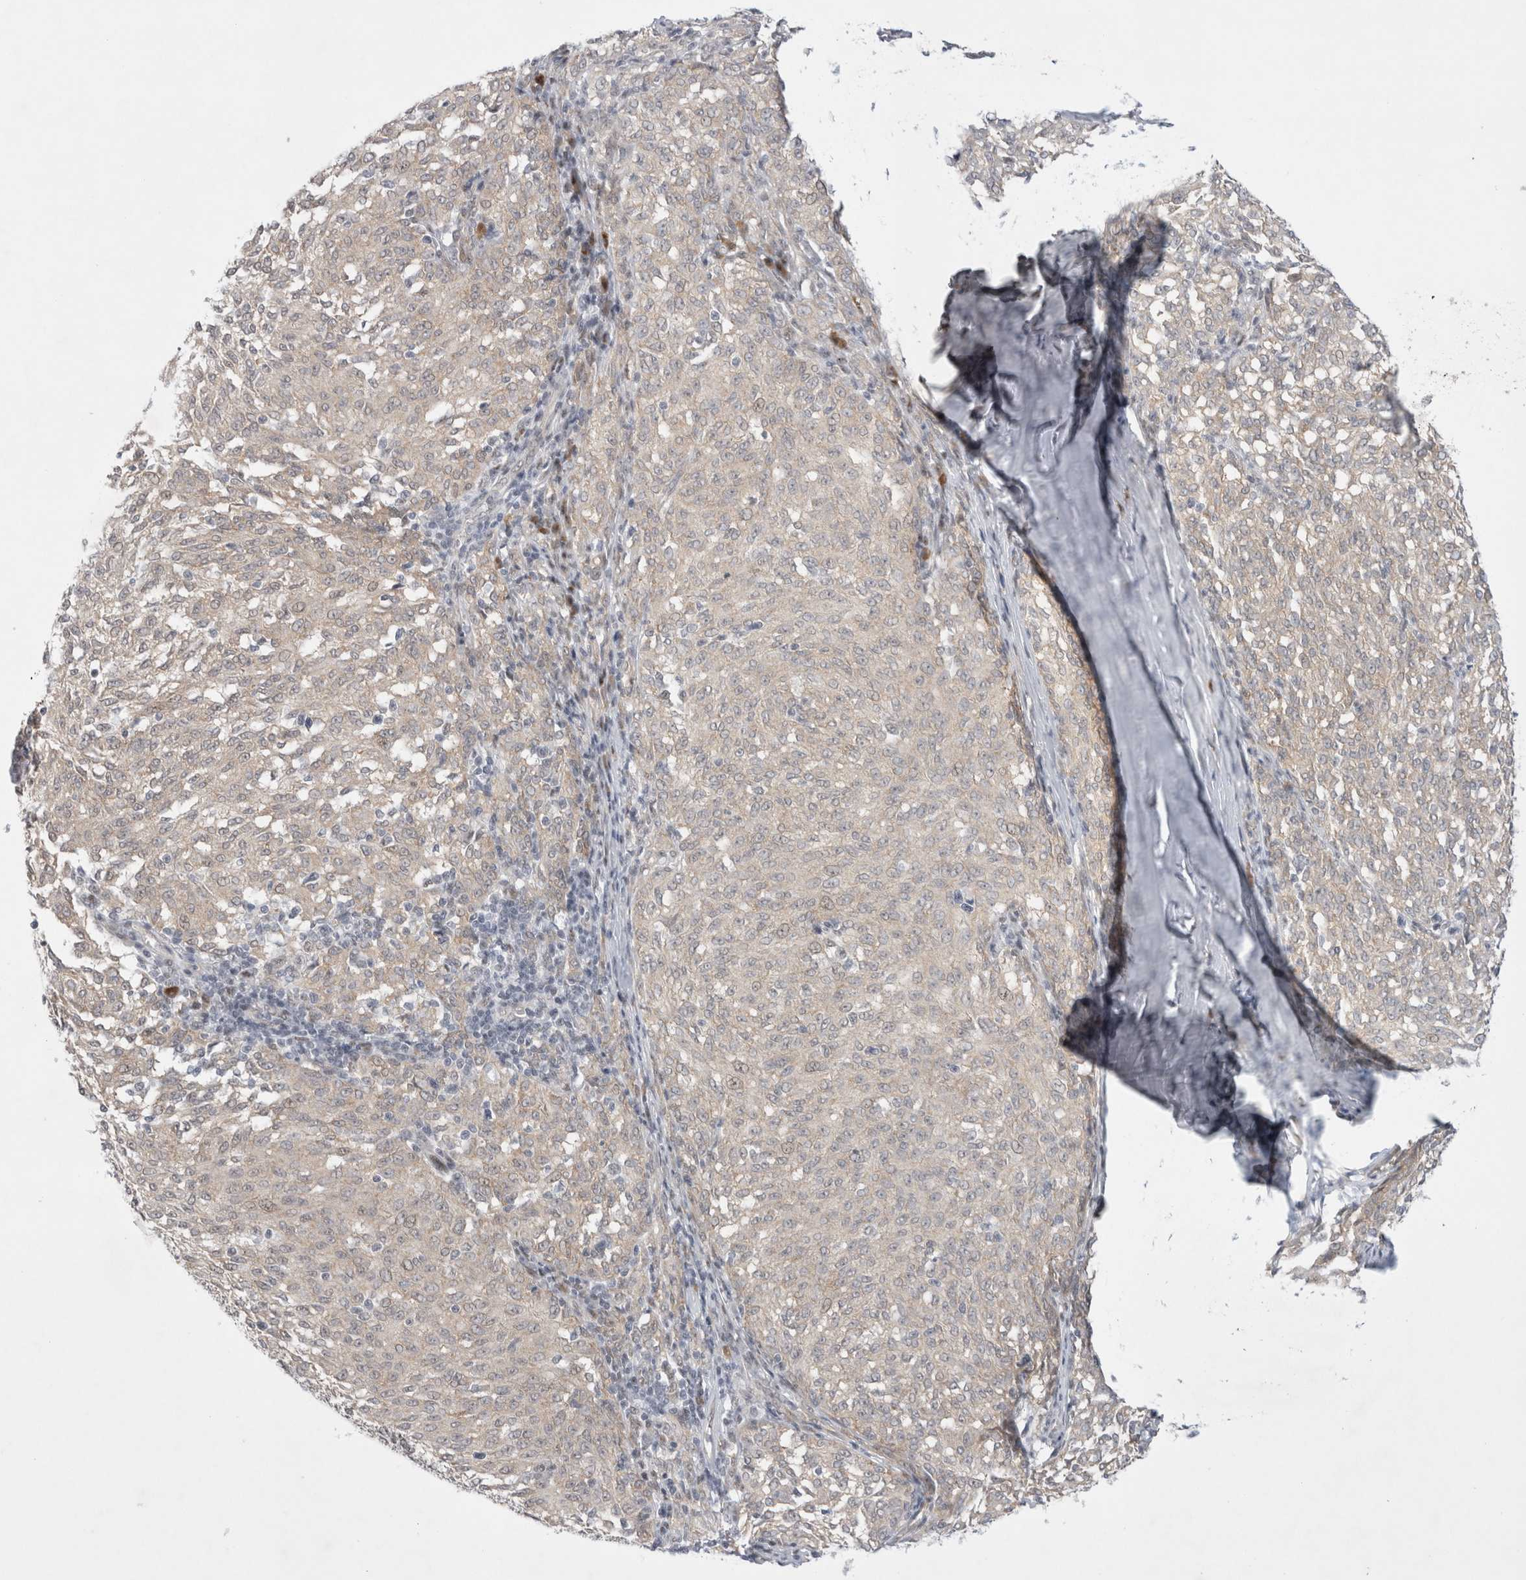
{"staining": {"intensity": "negative", "quantity": "none", "location": "none"}, "tissue": "melanoma", "cell_type": "Tumor cells", "image_type": "cancer", "snomed": [{"axis": "morphology", "description": "Malignant melanoma, NOS"}, {"axis": "topography", "description": "Skin"}], "caption": "An immunohistochemistry (IHC) photomicrograph of melanoma is shown. There is no staining in tumor cells of melanoma.", "gene": "WIPF2", "patient": {"sex": "female", "age": 72}}